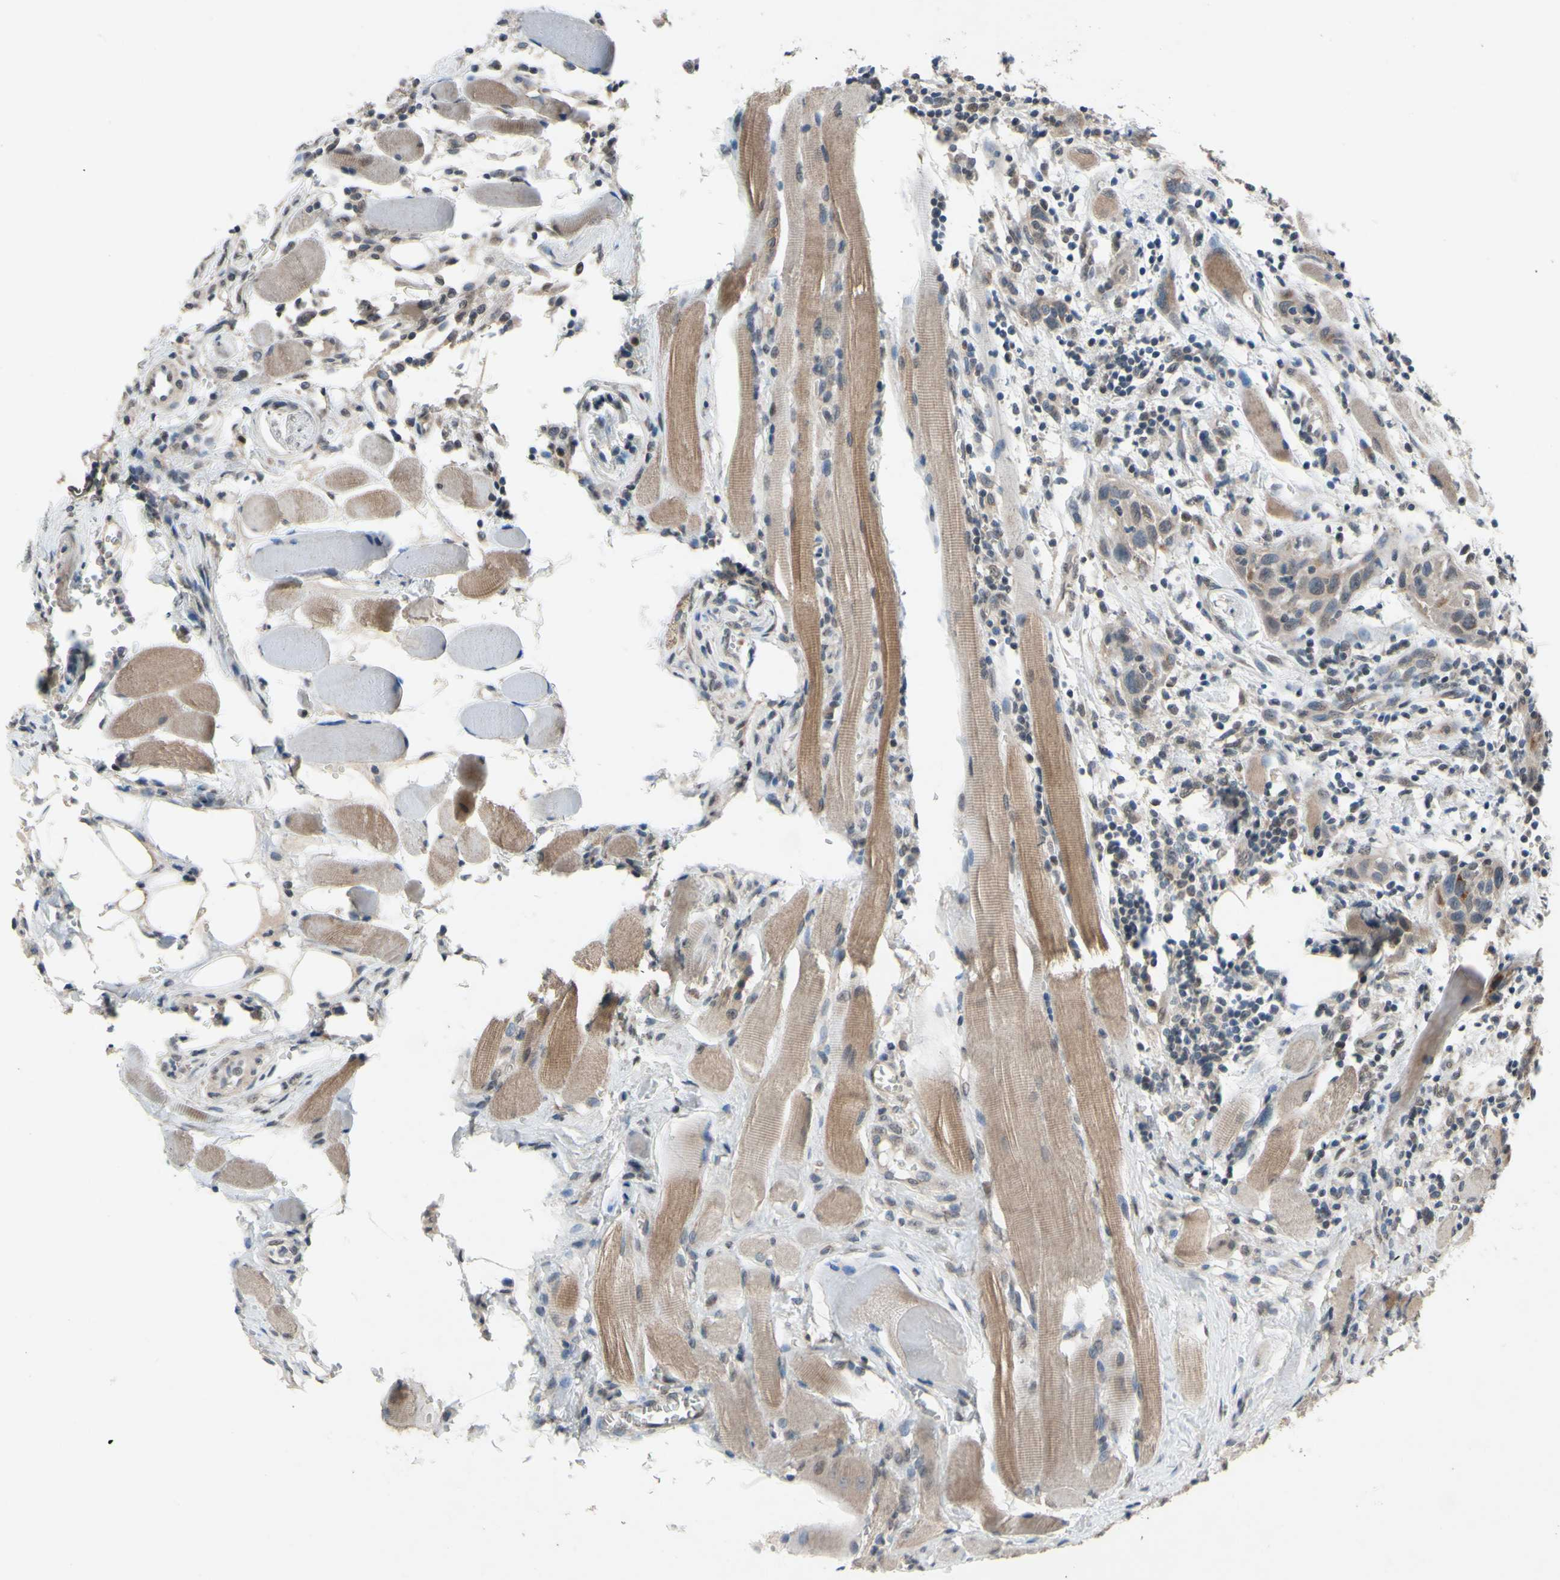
{"staining": {"intensity": "weak", "quantity": ">75%", "location": "cytoplasmic/membranous"}, "tissue": "head and neck cancer", "cell_type": "Tumor cells", "image_type": "cancer", "snomed": [{"axis": "morphology", "description": "Squamous cell carcinoma, NOS"}, {"axis": "topography", "description": "Oral tissue"}, {"axis": "topography", "description": "Head-Neck"}], "caption": "The photomicrograph shows staining of squamous cell carcinoma (head and neck), revealing weak cytoplasmic/membranous protein expression (brown color) within tumor cells. Using DAB (brown) and hematoxylin (blue) stains, captured at high magnification using brightfield microscopy.", "gene": "CDCP1", "patient": {"sex": "female", "age": 50}}